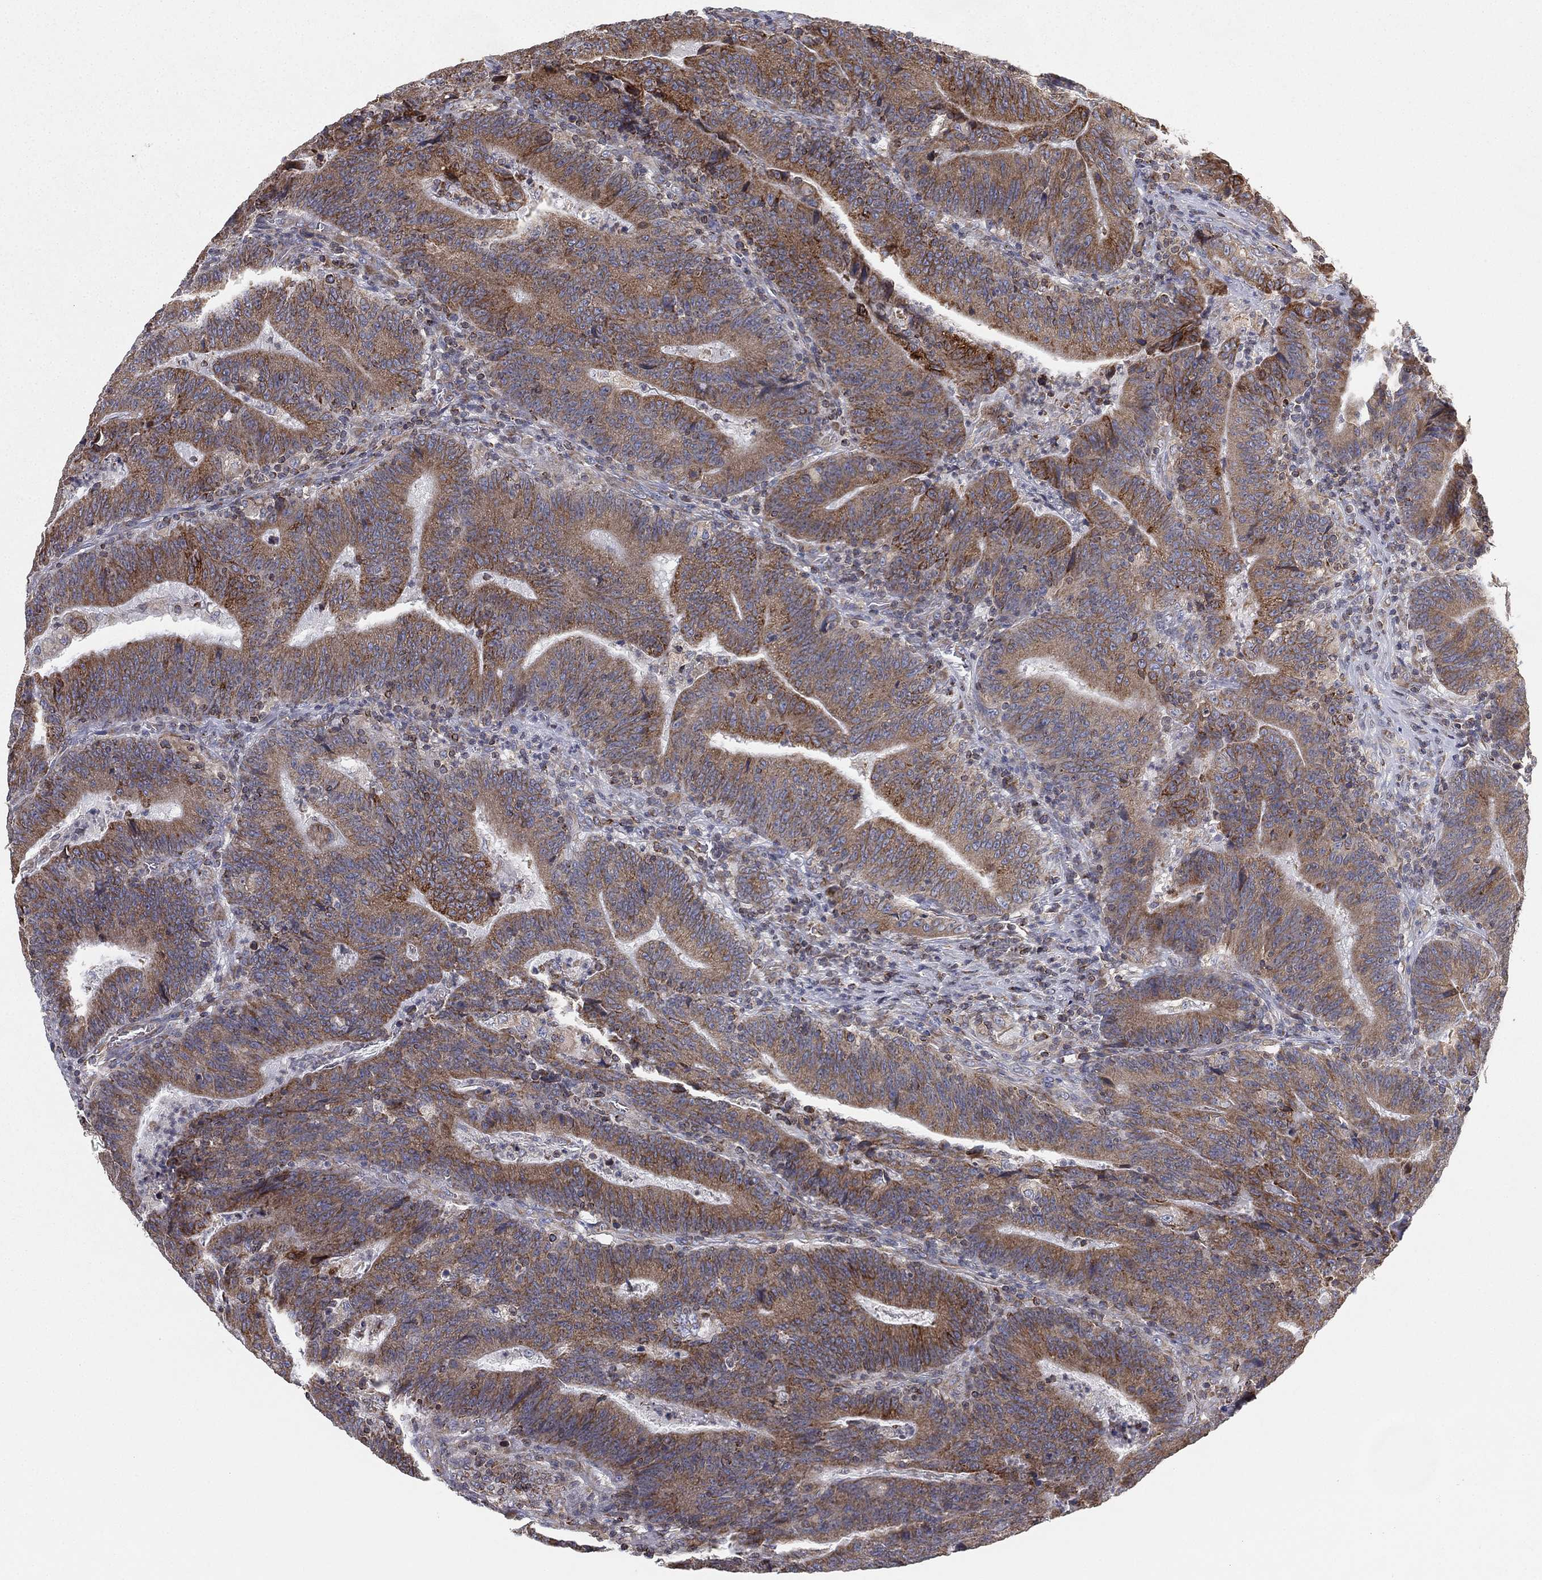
{"staining": {"intensity": "moderate", "quantity": ">75%", "location": "cytoplasmic/membranous"}, "tissue": "colorectal cancer", "cell_type": "Tumor cells", "image_type": "cancer", "snomed": [{"axis": "morphology", "description": "Adenocarcinoma, NOS"}, {"axis": "topography", "description": "Colon"}], "caption": "A micrograph showing moderate cytoplasmic/membranous expression in approximately >75% of tumor cells in adenocarcinoma (colorectal), as visualized by brown immunohistochemical staining.", "gene": "CYB5B", "patient": {"sex": "female", "age": 75}}